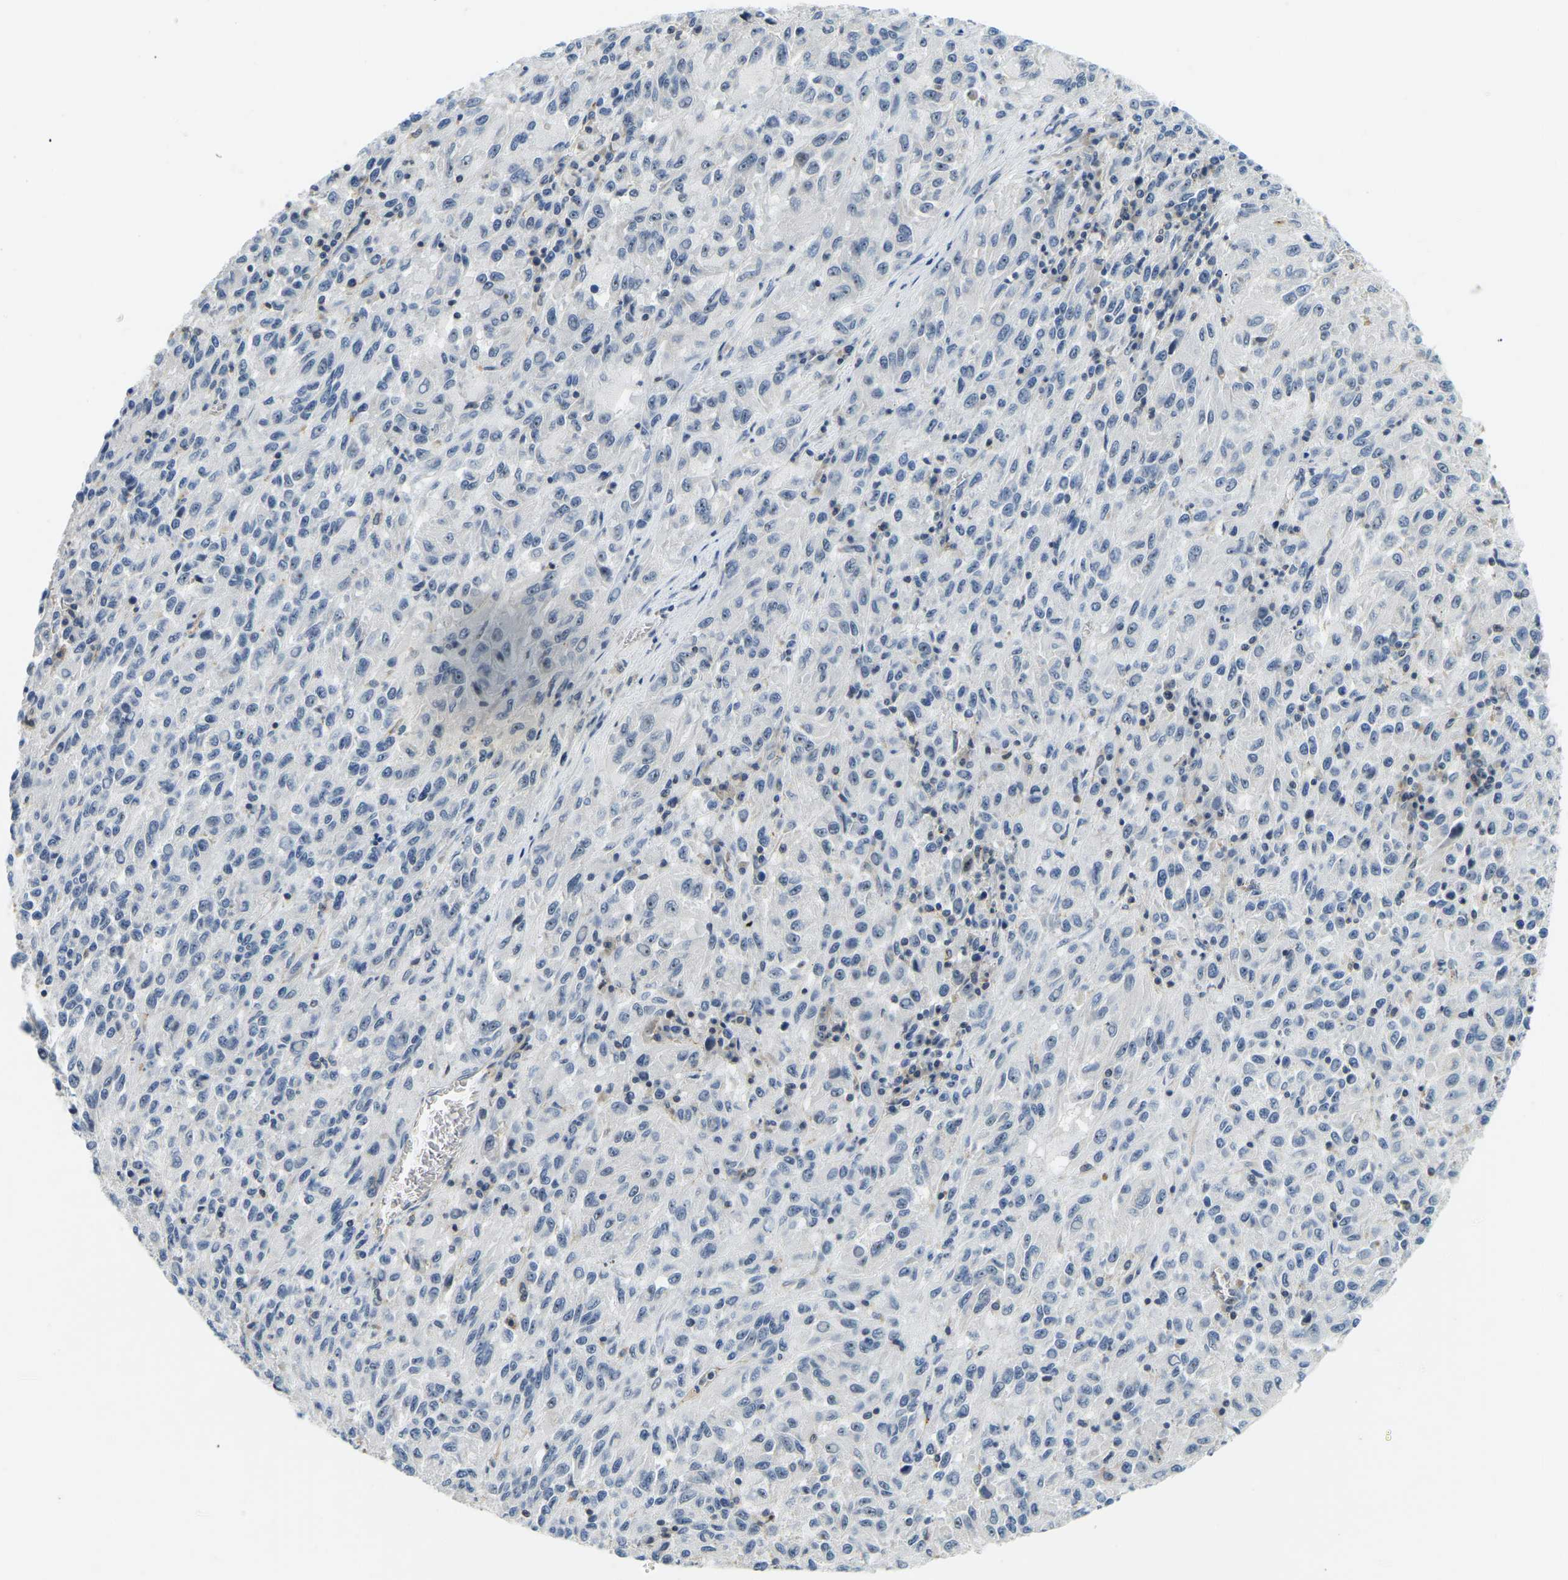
{"staining": {"intensity": "negative", "quantity": "none", "location": "none"}, "tissue": "melanoma", "cell_type": "Tumor cells", "image_type": "cancer", "snomed": [{"axis": "morphology", "description": "Malignant melanoma, Metastatic site"}, {"axis": "topography", "description": "Lung"}], "caption": "High magnification brightfield microscopy of malignant melanoma (metastatic site) stained with DAB (3,3'-diaminobenzidine) (brown) and counterstained with hematoxylin (blue): tumor cells show no significant positivity.", "gene": "RRP1", "patient": {"sex": "male", "age": 64}}